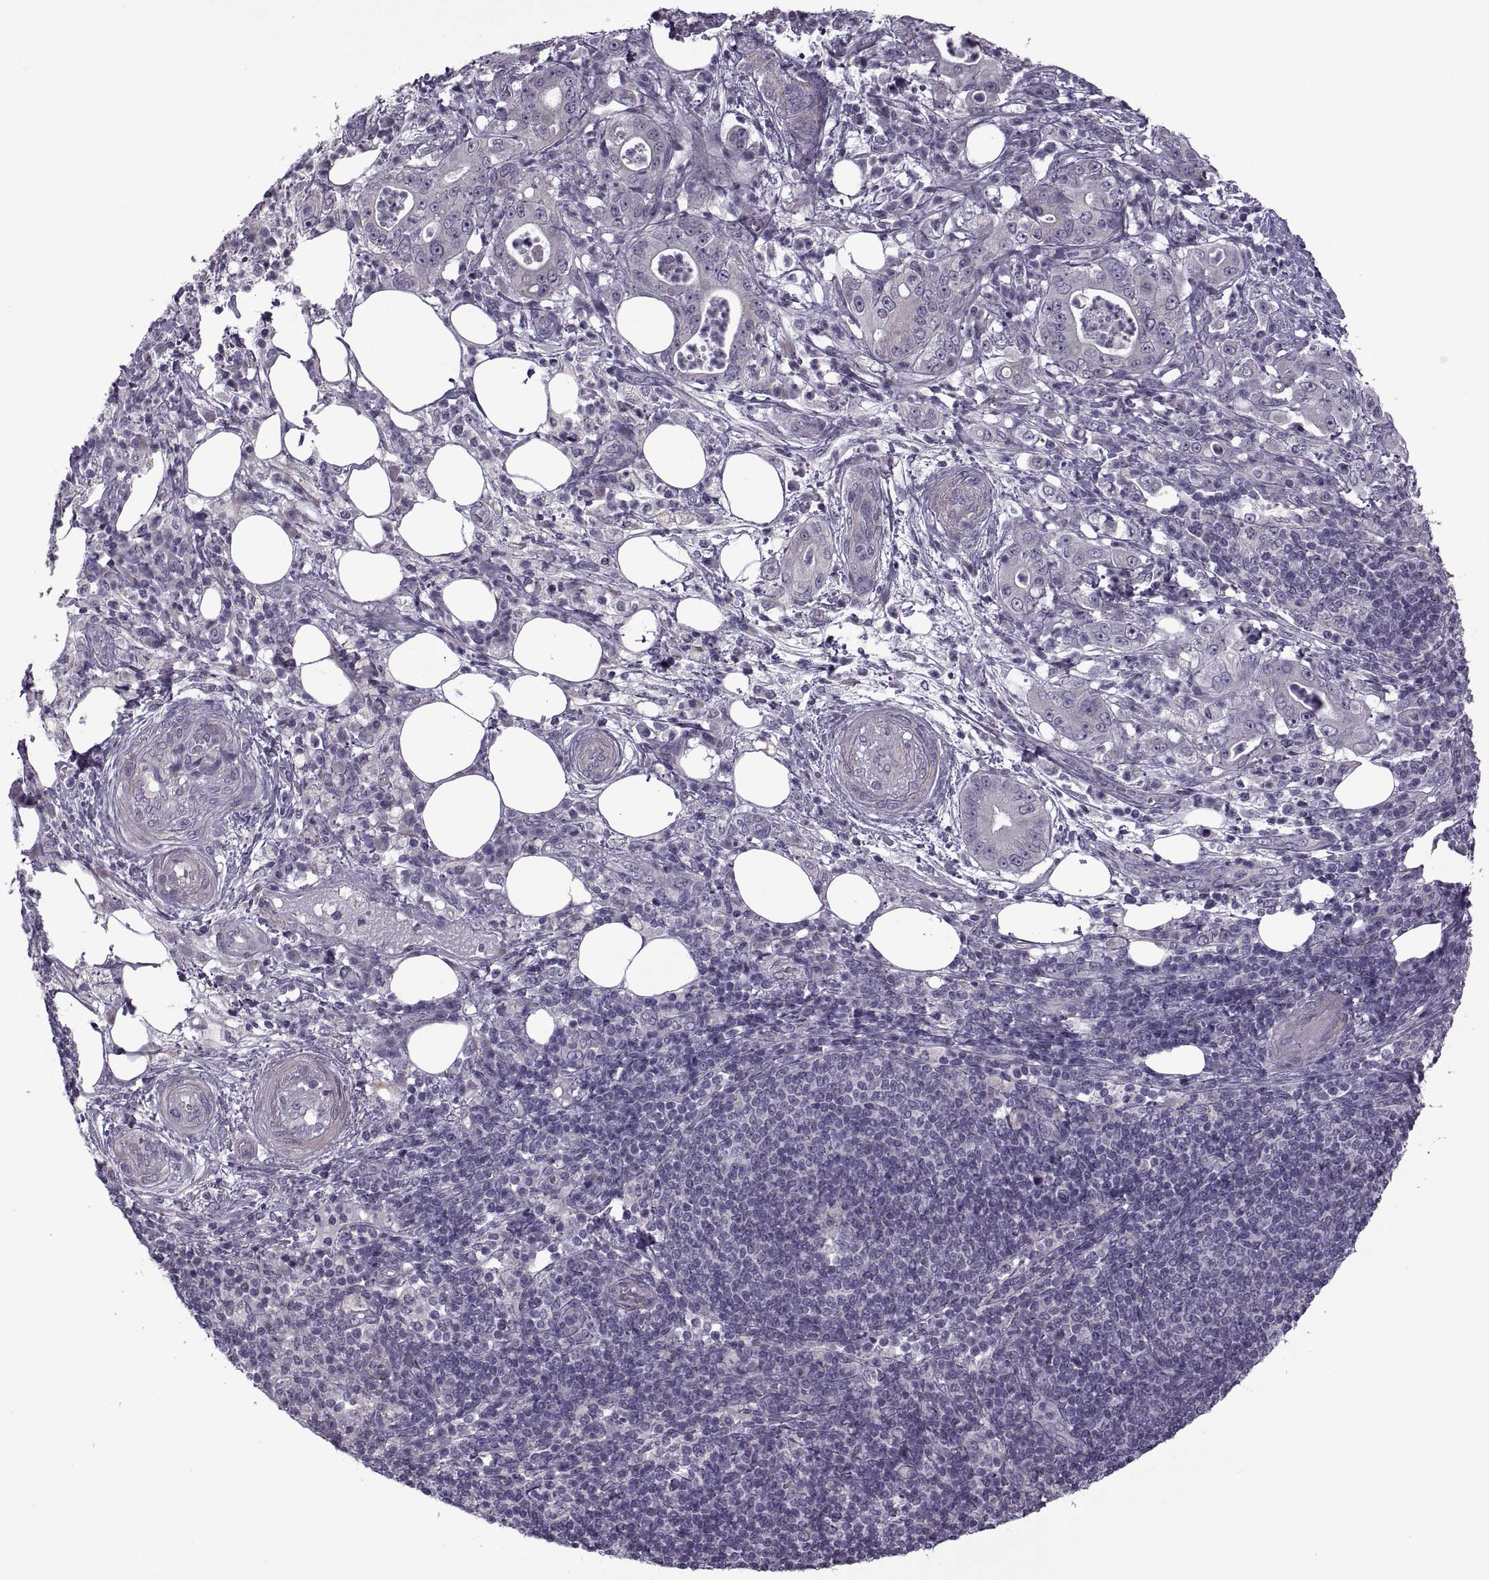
{"staining": {"intensity": "negative", "quantity": "none", "location": "none"}, "tissue": "pancreatic cancer", "cell_type": "Tumor cells", "image_type": "cancer", "snomed": [{"axis": "morphology", "description": "Adenocarcinoma, NOS"}, {"axis": "topography", "description": "Pancreas"}], "caption": "IHC of adenocarcinoma (pancreatic) shows no positivity in tumor cells.", "gene": "RIPK4", "patient": {"sex": "male", "age": 71}}